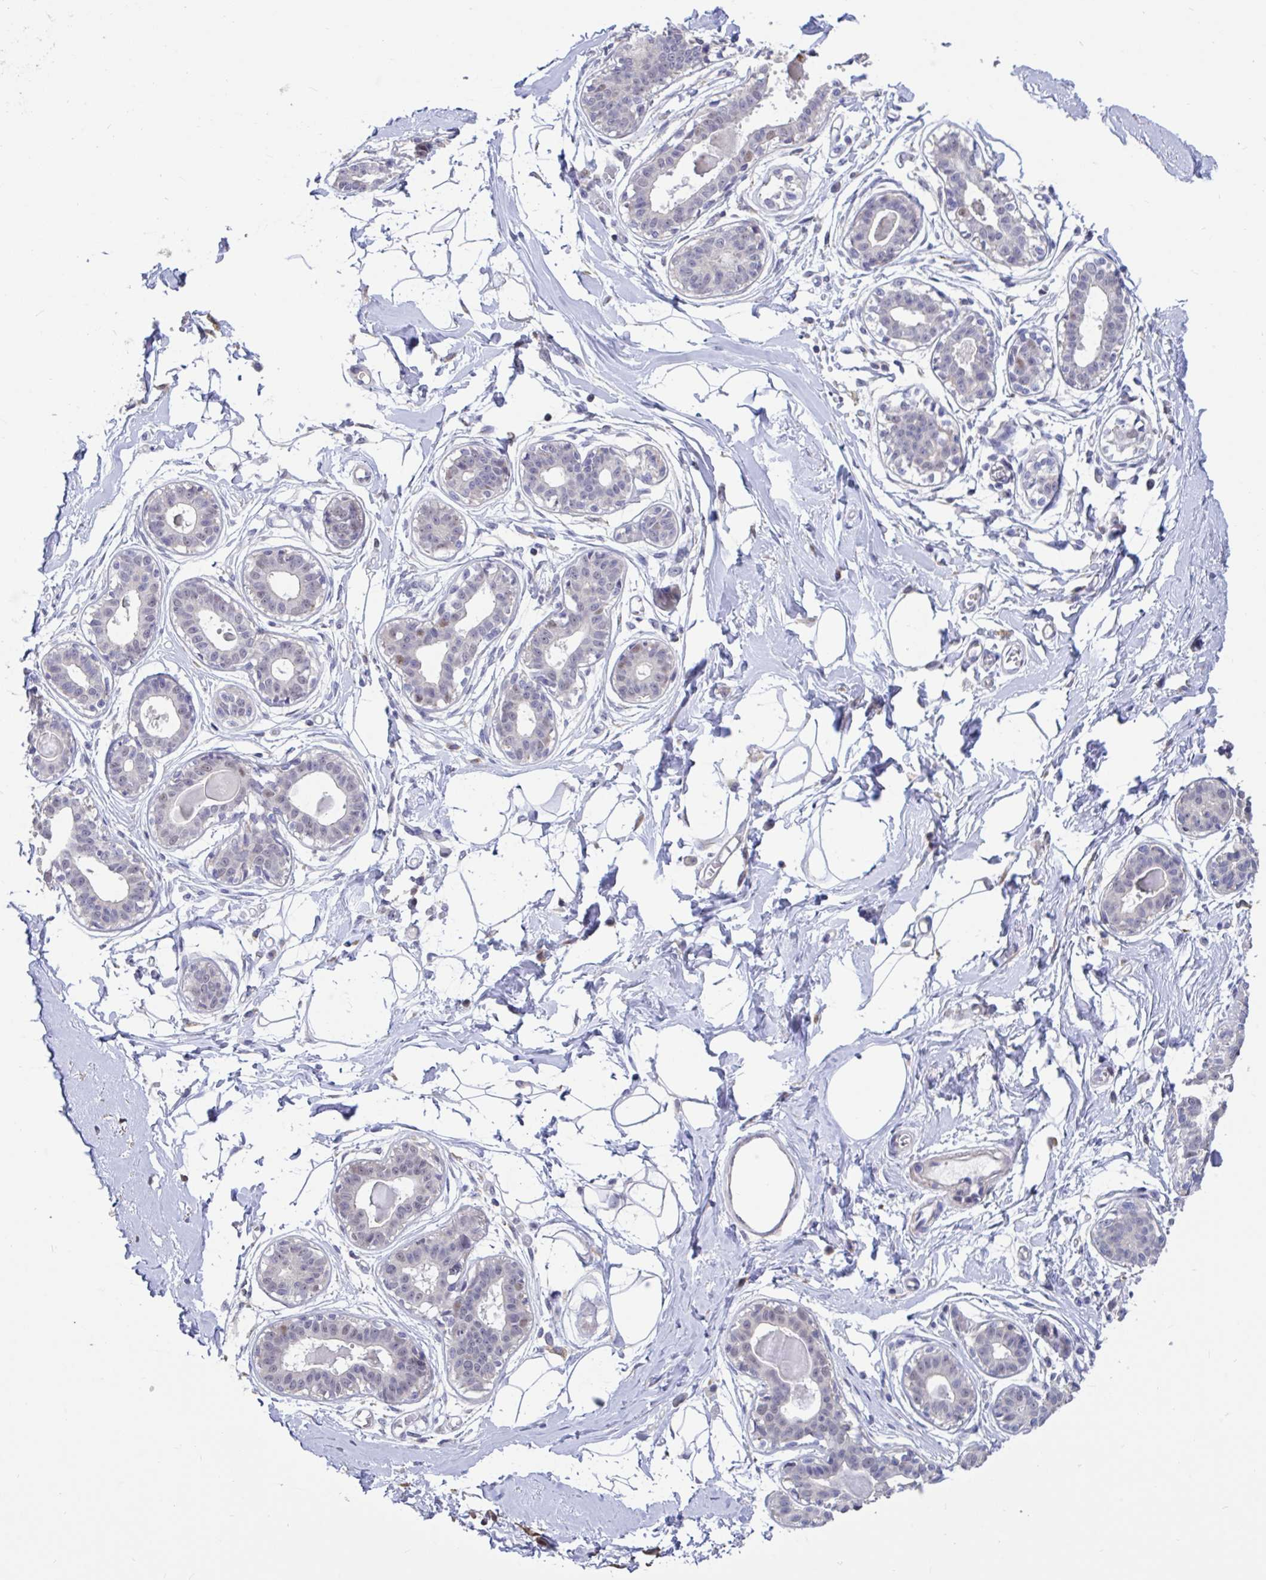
{"staining": {"intensity": "negative", "quantity": "none", "location": "none"}, "tissue": "breast", "cell_type": "Adipocytes", "image_type": "normal", "snomed": [{"axis": "morphology", "description": "Normal tissue, NOS"}, {"axis": "topography", "description": "Breast"}], "caption": "Immunohistochemistry (IHC) micrograph of unremarkable breast stained for a protein (brown), which shows no positivity in adipocytes. The staining was performed using DAB (3,3'-diaminobenzidine) to visualize the protein expression in brown, while the nuclei were stained in blue with hematoxylin (Magnification: 20x).", "gene": "DDX39A", "patient": {"sex": "female", "age": 45}}